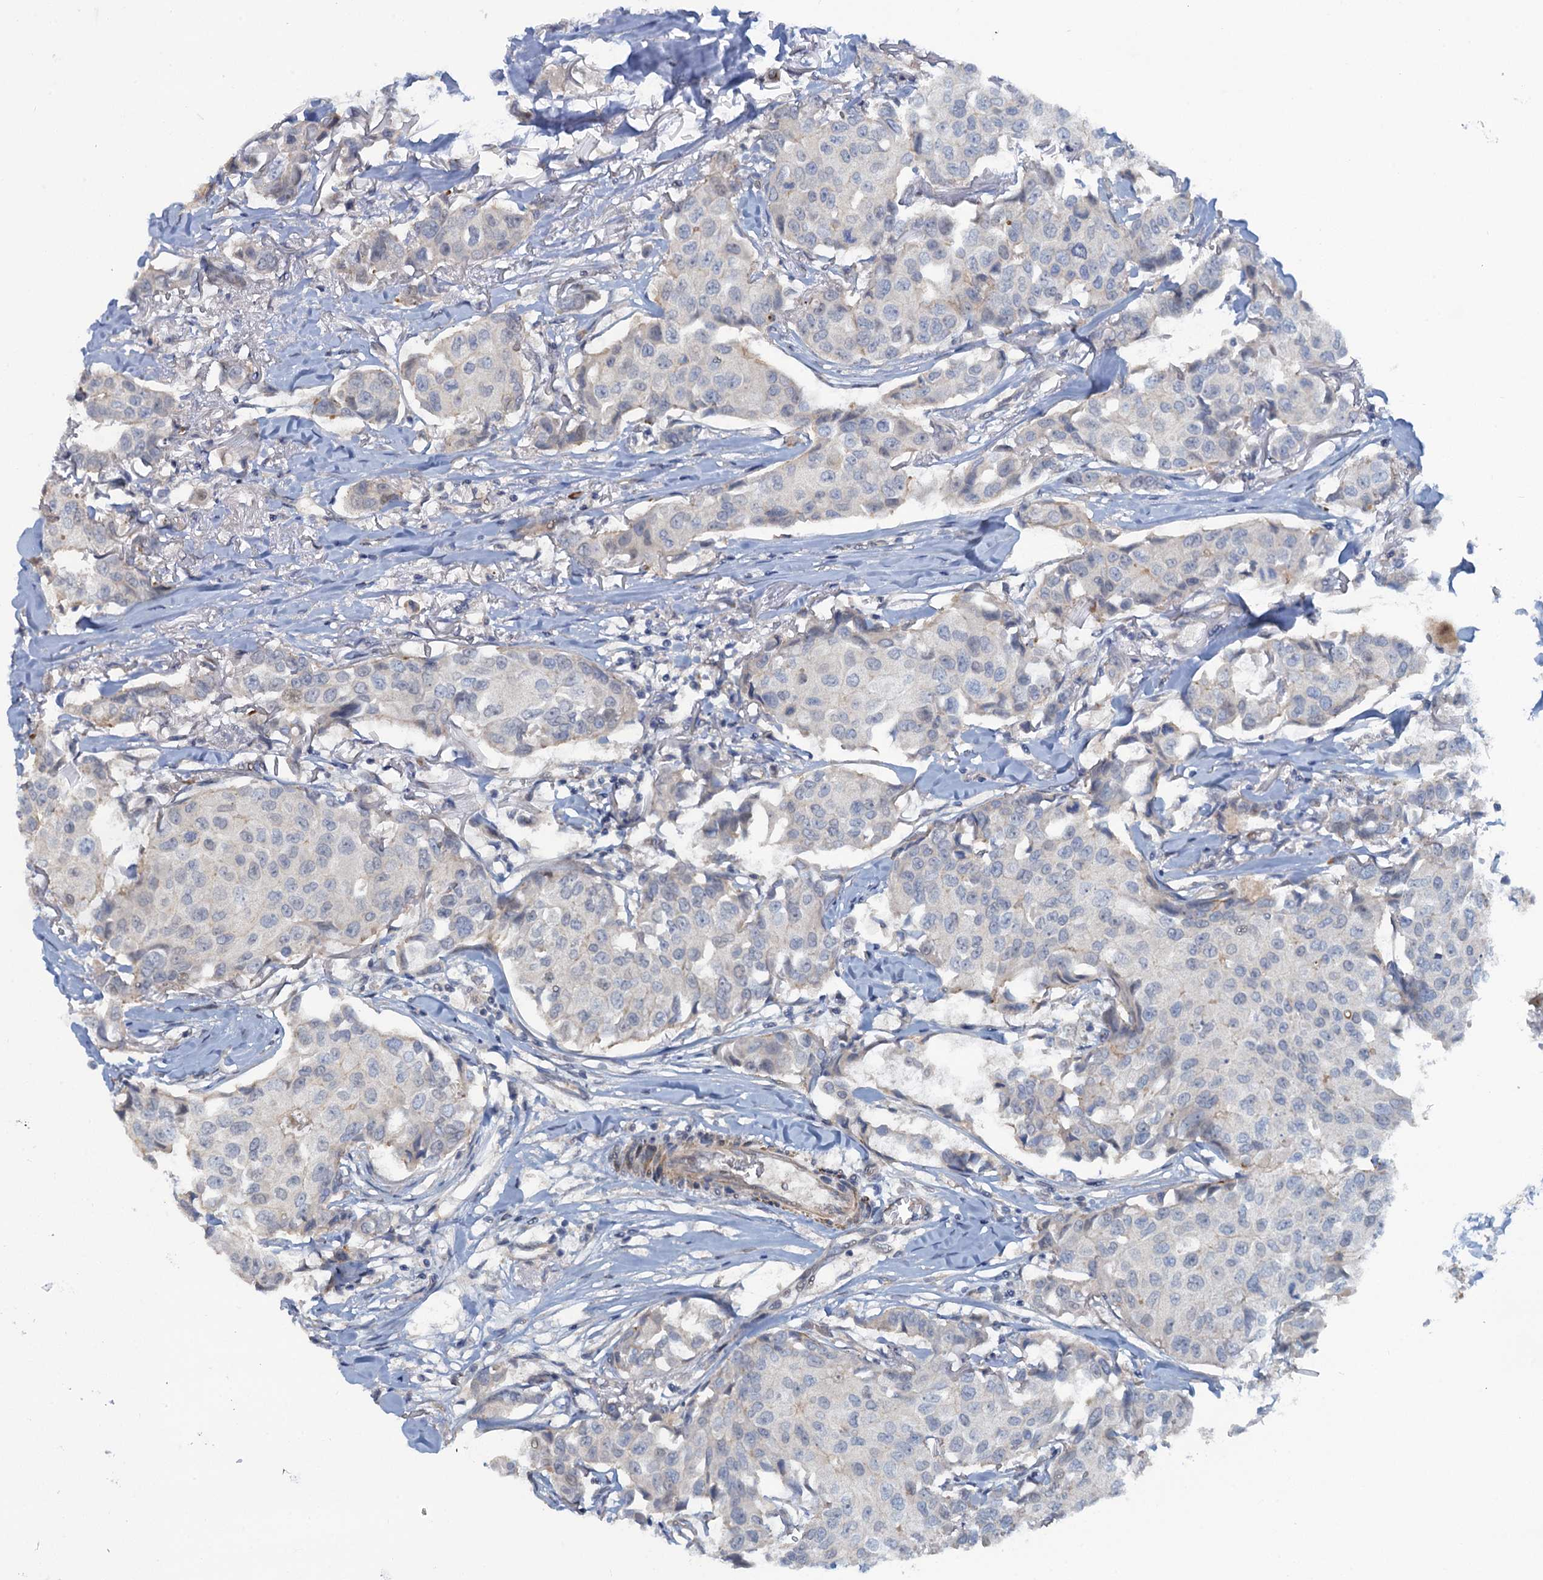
{"staining": {"intensity": "negative", "quantity": "none", "location": "none"}, "tissue": "breast cancer", "cell_type": "Tumor cells", "image_type": "cancer", "snomed": [{"axis": "morphology", "description": "Duct carcinoma"}, {"axis": "topography", "description": "Breast"}], "caption": "A histopathology image of human breast intraductal carcinoma is negative for staining in tumor cells.", "gene": "MYO16", "patient": {"sex": "female", "age": 80}}